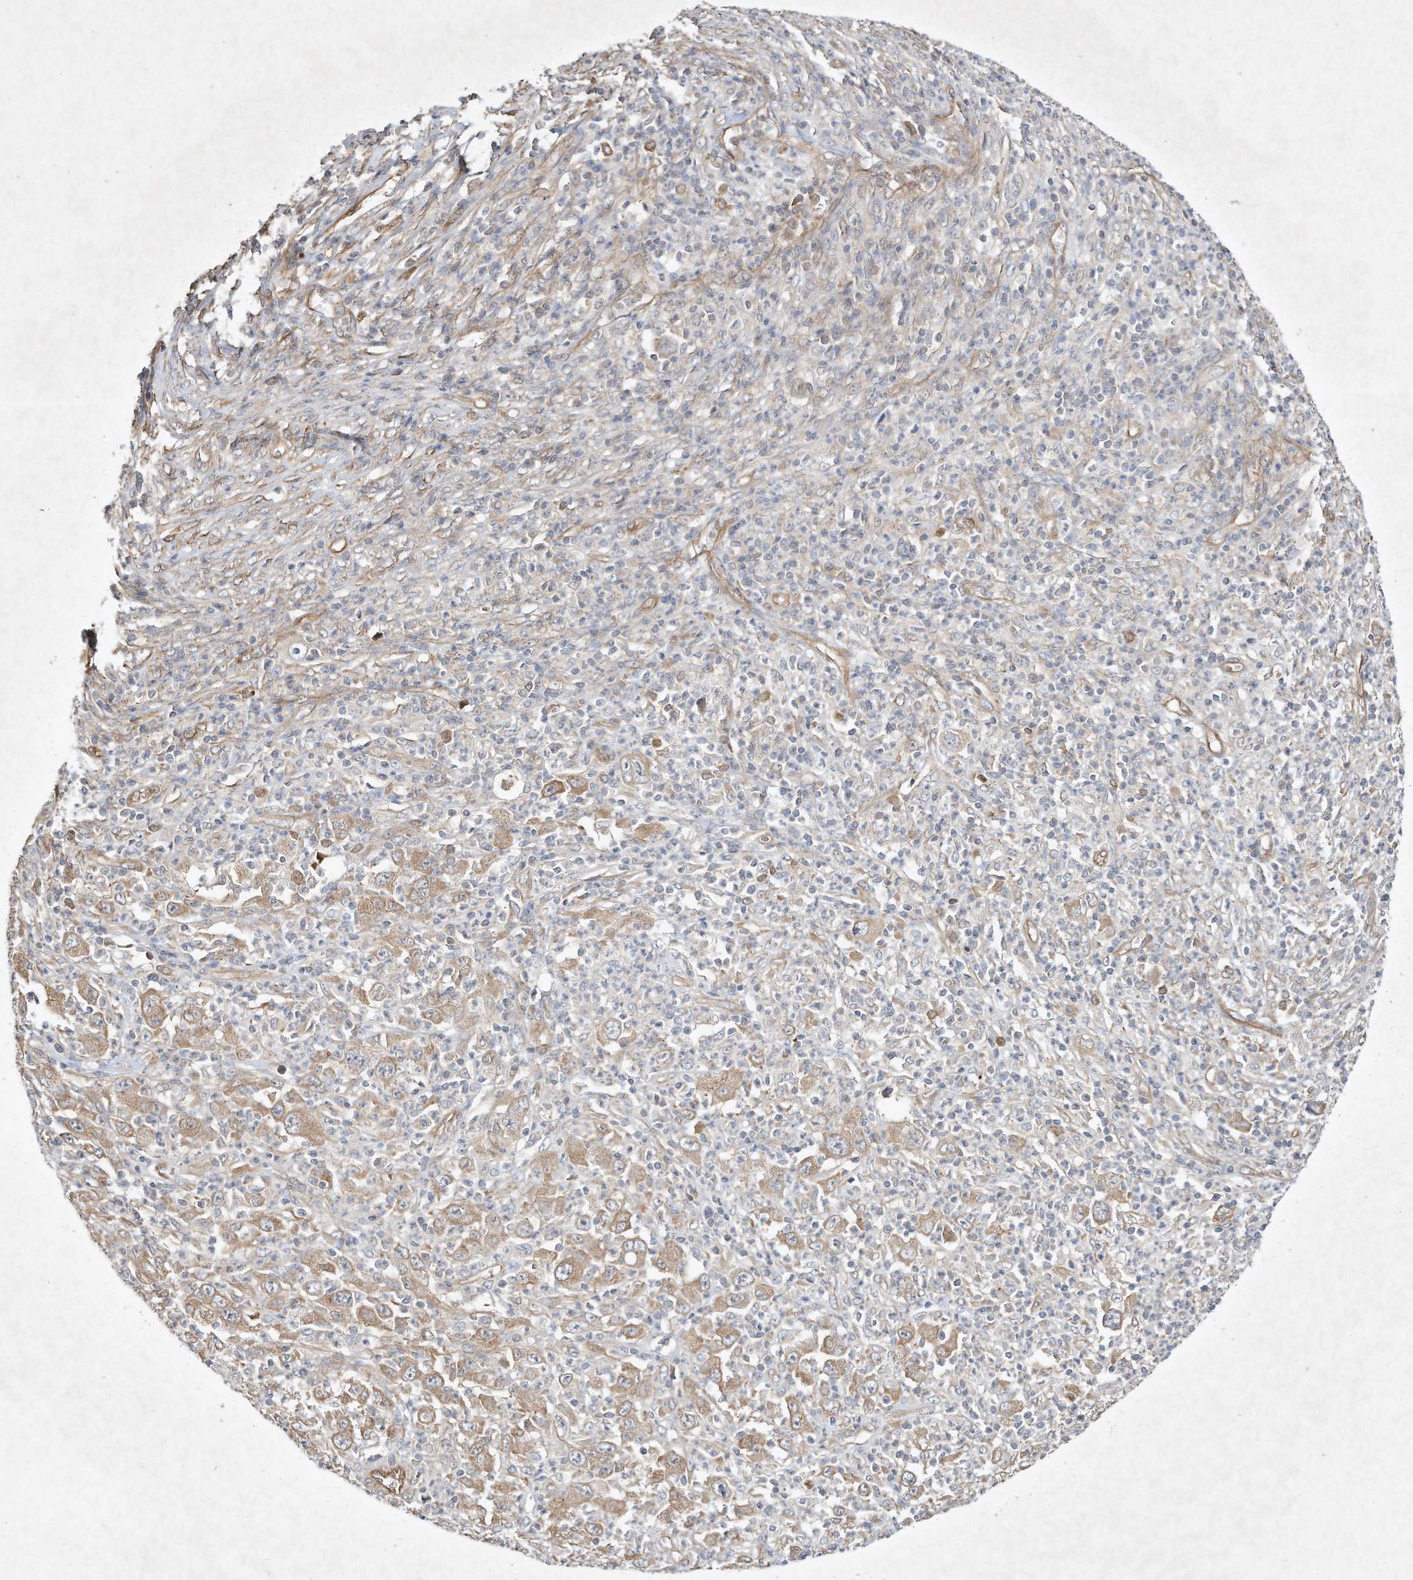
{"staining": {"intensity": "weak", "quantity": "25%-75%", "location": "cytoplasmic/membranous"}, "tissue": "melanoma", "cell_type": "Tumor cells", "image_type": "cancer", "snomed": [{"axis": "morphology", "description": "Malignant melanoma, Metastatic site"}, {"axis": "topography", "description": "Skin"}], "caption": "A brown stain highlights weak cytoplasmic/membranous staining of a protein in melanoma tumor cells.", "gene": "HTR5A", "patient": {"sex": "female", "age": 56}}